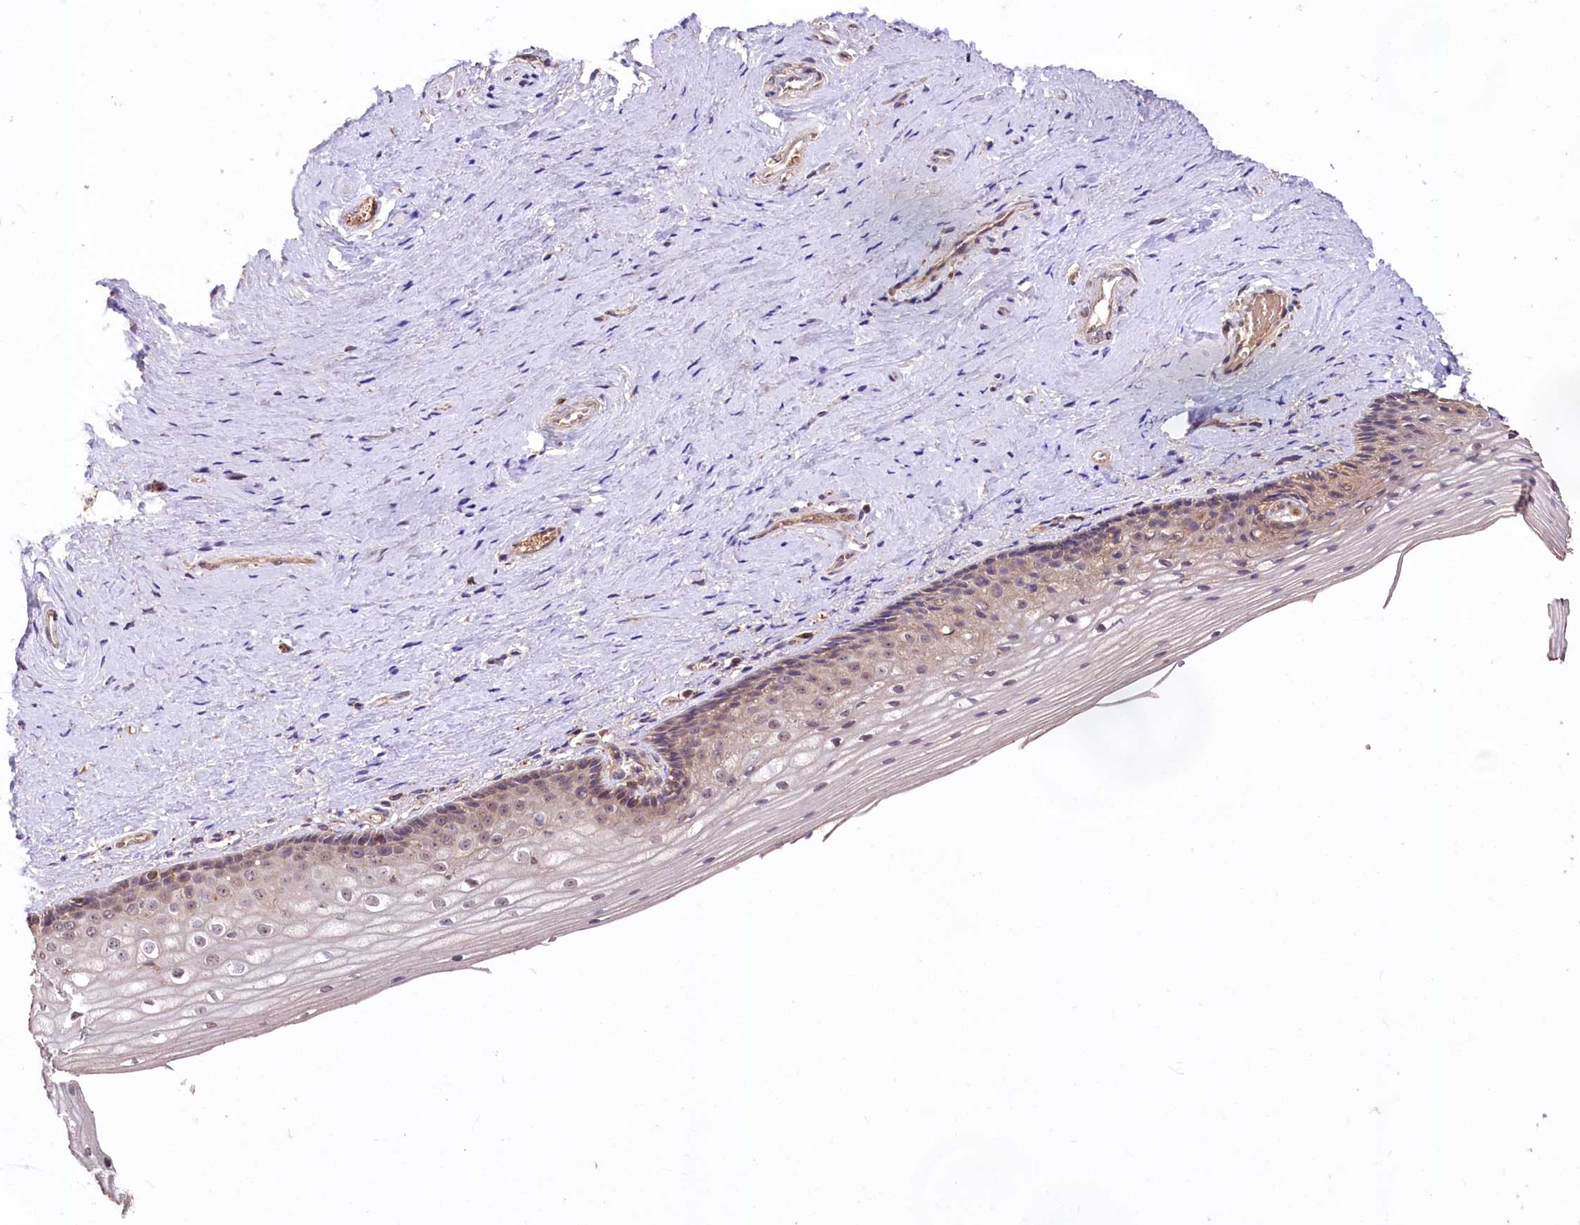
{"staining": {"intensity": "weak", "quantity": "25%-75%", "location": "nuclear"}, "tissue": "vagina", "cell_type": "Squamous epithelial cells", "image_type": "normal", "snomed": [{"axis": "morphology", "description": "Normal tissue, NOS"}, {"axis": "topography", "description": "Vagina"}], "caption": "Squamous epithelial cells show low levels of weak nuclear expression in about 25%-75% of cells in normal vagina. (Brightfield microscopy of DAB IHC at high magnification).", "gene": "SERGEF", "patient": {"sex": "female", "age": 46}}